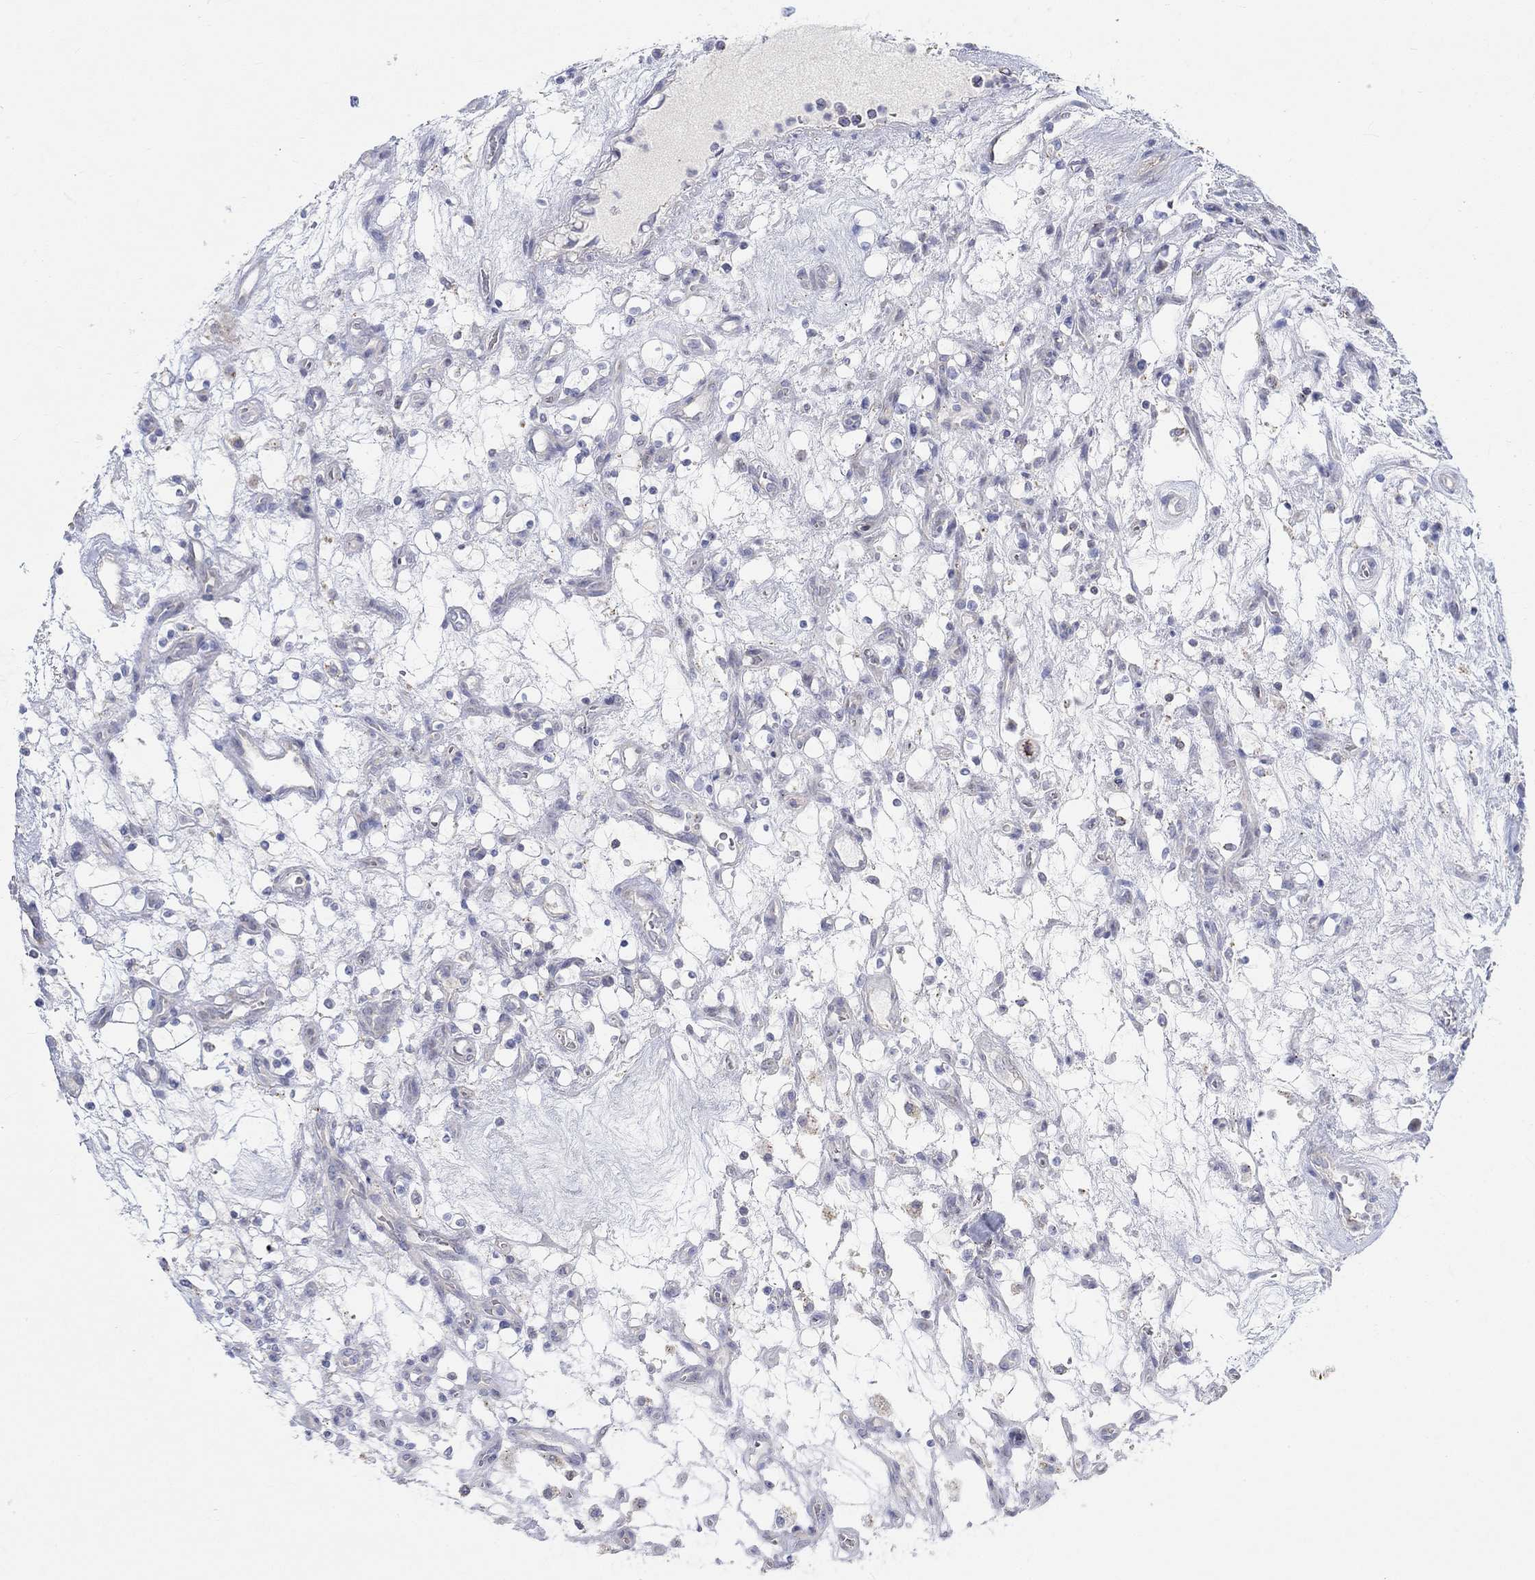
{"staining": {"intensity": "negative", "quantity": "none", "location": "none"}, "tissue": "renal cancer", "cell_type": "Tumor cells", "image_type": "cancer", "snomed": [{"axis": "morphology", "description": "Adenocarcinoma, NOS"}, {"axis": "topography", "description": "Kidney"}], "caption": "High magnification brightfield microscopy of renal cancer (adenocarcinoma) stained with DAB (3,3'-diaminobenzidine) (brown) and counterstained with hematoxylin (blue): tumor cells show no significant staining. Nuclei are stained in blue.", "gene": "NAV3", "patient": {"sex": "female", "age": 69}}